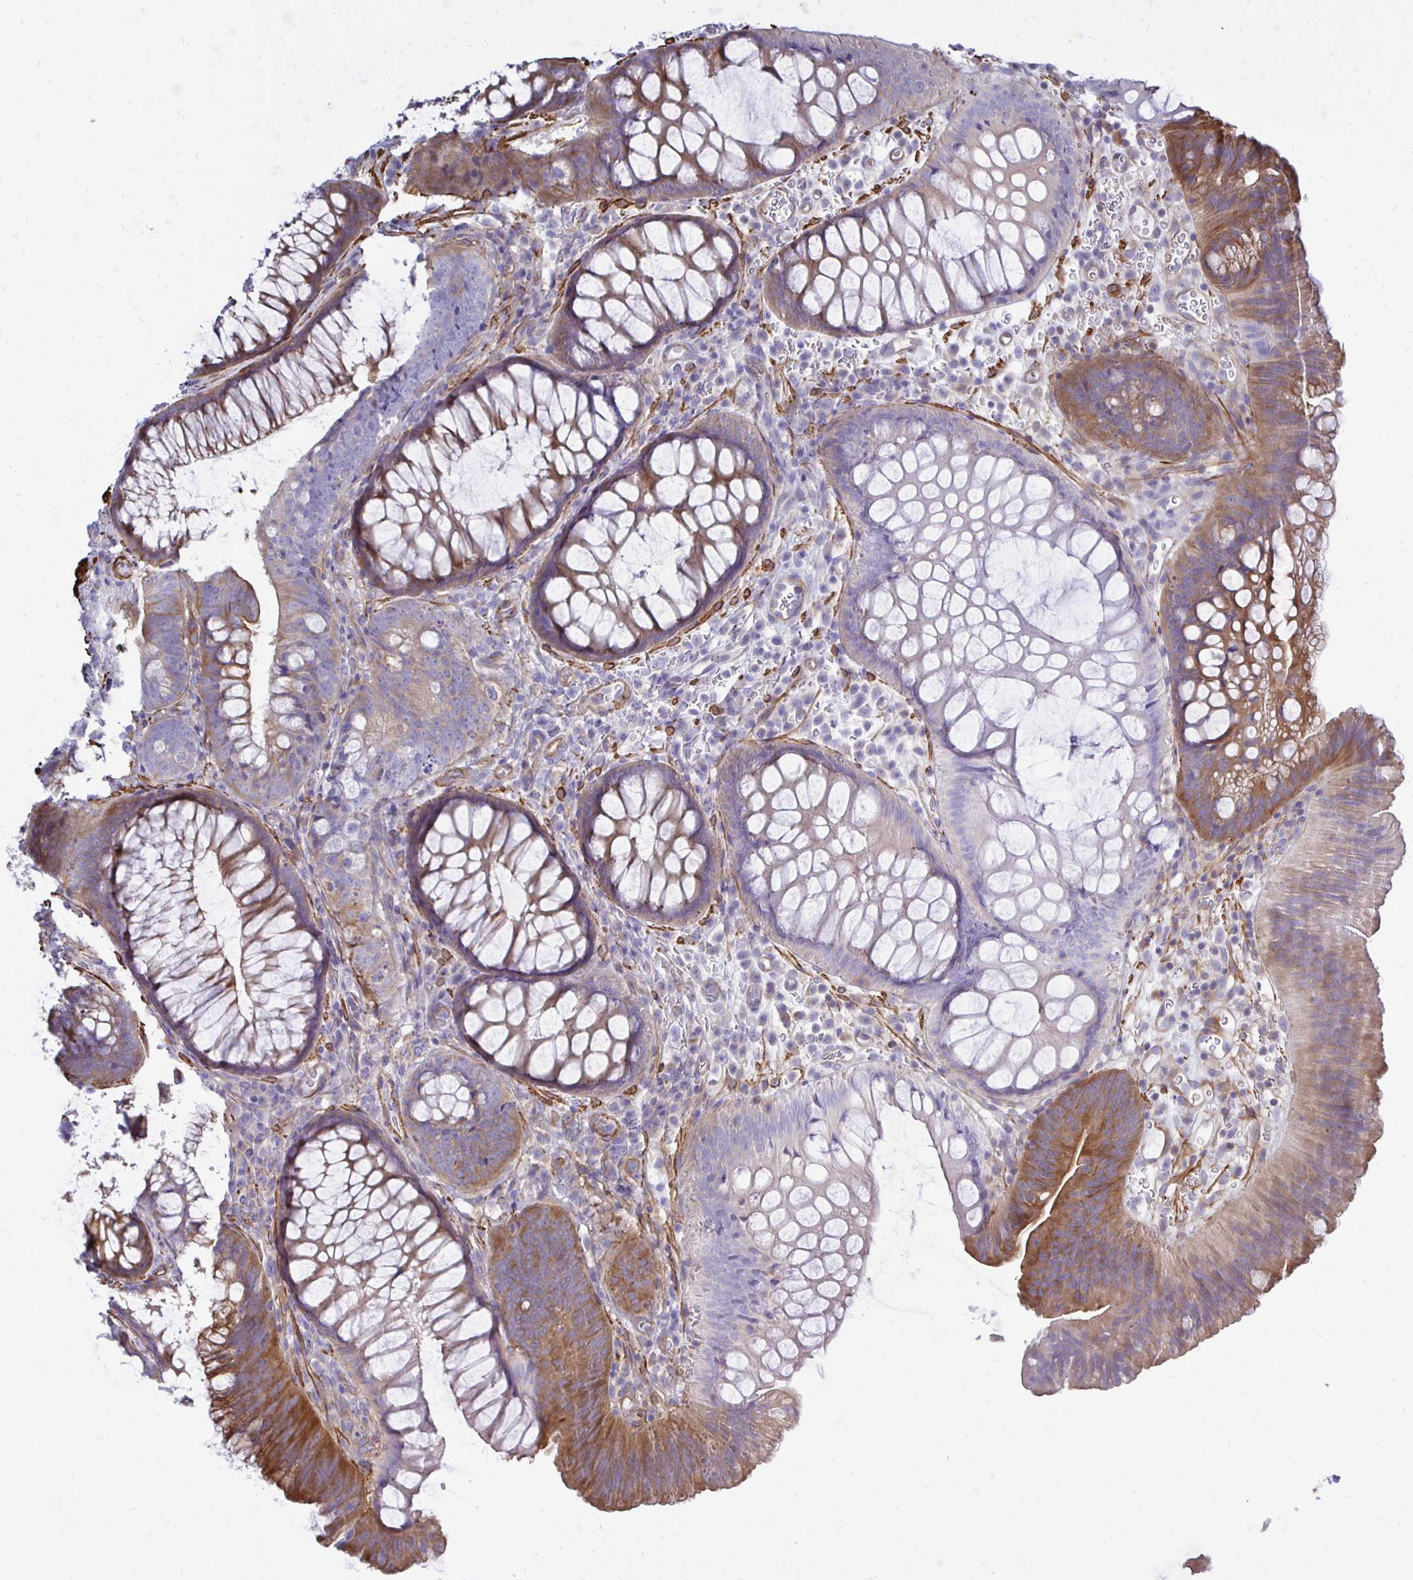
{"staining": {"intensity": "negative", "quantity": "none", "location": "none"}, "tissue": "colon", "cell_type": "Endothelial cells", "image_type": "normal", "snomed": [{"axis": "morphology", "description": "Normal tissue, NOS"}, {"axis": "morphology", "description": "Adenoma, NOS"}, {"axis": "topography", "description": "Soft tissue"}, {"axis": "topography", "description": "Colon"}], "caption": "Human colon stained for a protein using immunohistochemistry displays no expression in endothelial cells.", "gene": "CTPS1", "patient": {"sex": "male", "age": 47}}